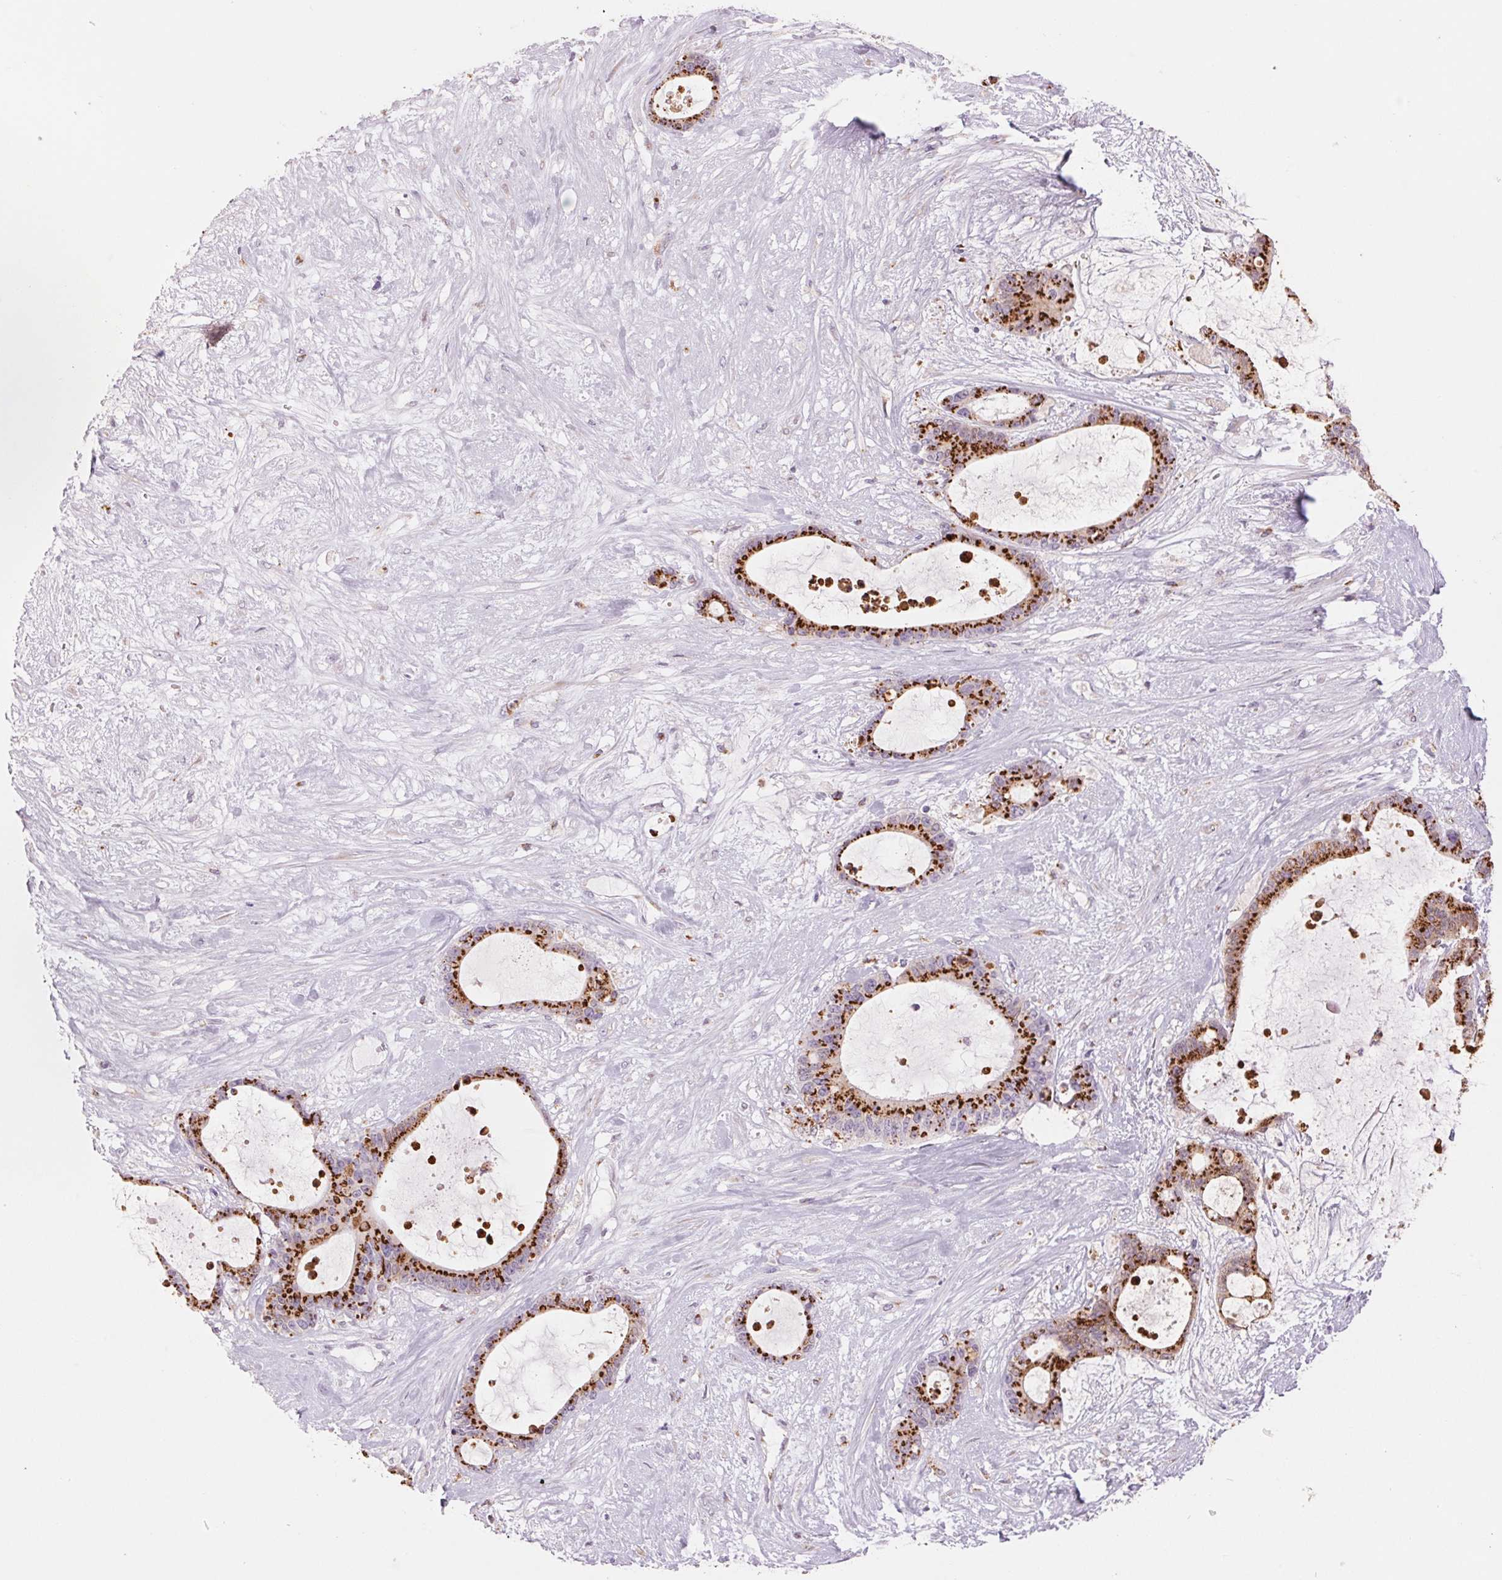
{"staining": {"intensity": "strong", "quantity": ">75%", "location": "cytoplasmic/membranous"}, "tissue": "liver cancer", "cell_type": "Tumor cells", "image_type": "cancer", "snomed": [{"axis": "morphology", "description": "Normal tissue, NOS"}, {"axis": "morphology", "description": "Cholangiocarcinoma"}, {"axis": "topography", "description": "Liver"}, {"axis": "topography", "description": "Peripheral nerve tissue"}], "caption": "There is high levels of strong cytoplasmic/membranous expression in tumor cells of cholangiocarcinoma (liver), as demonstrated by immunohistochemical staining (brown color).", "gene": "GALNT7", "patient": {"sex": "female", "age": 73}}